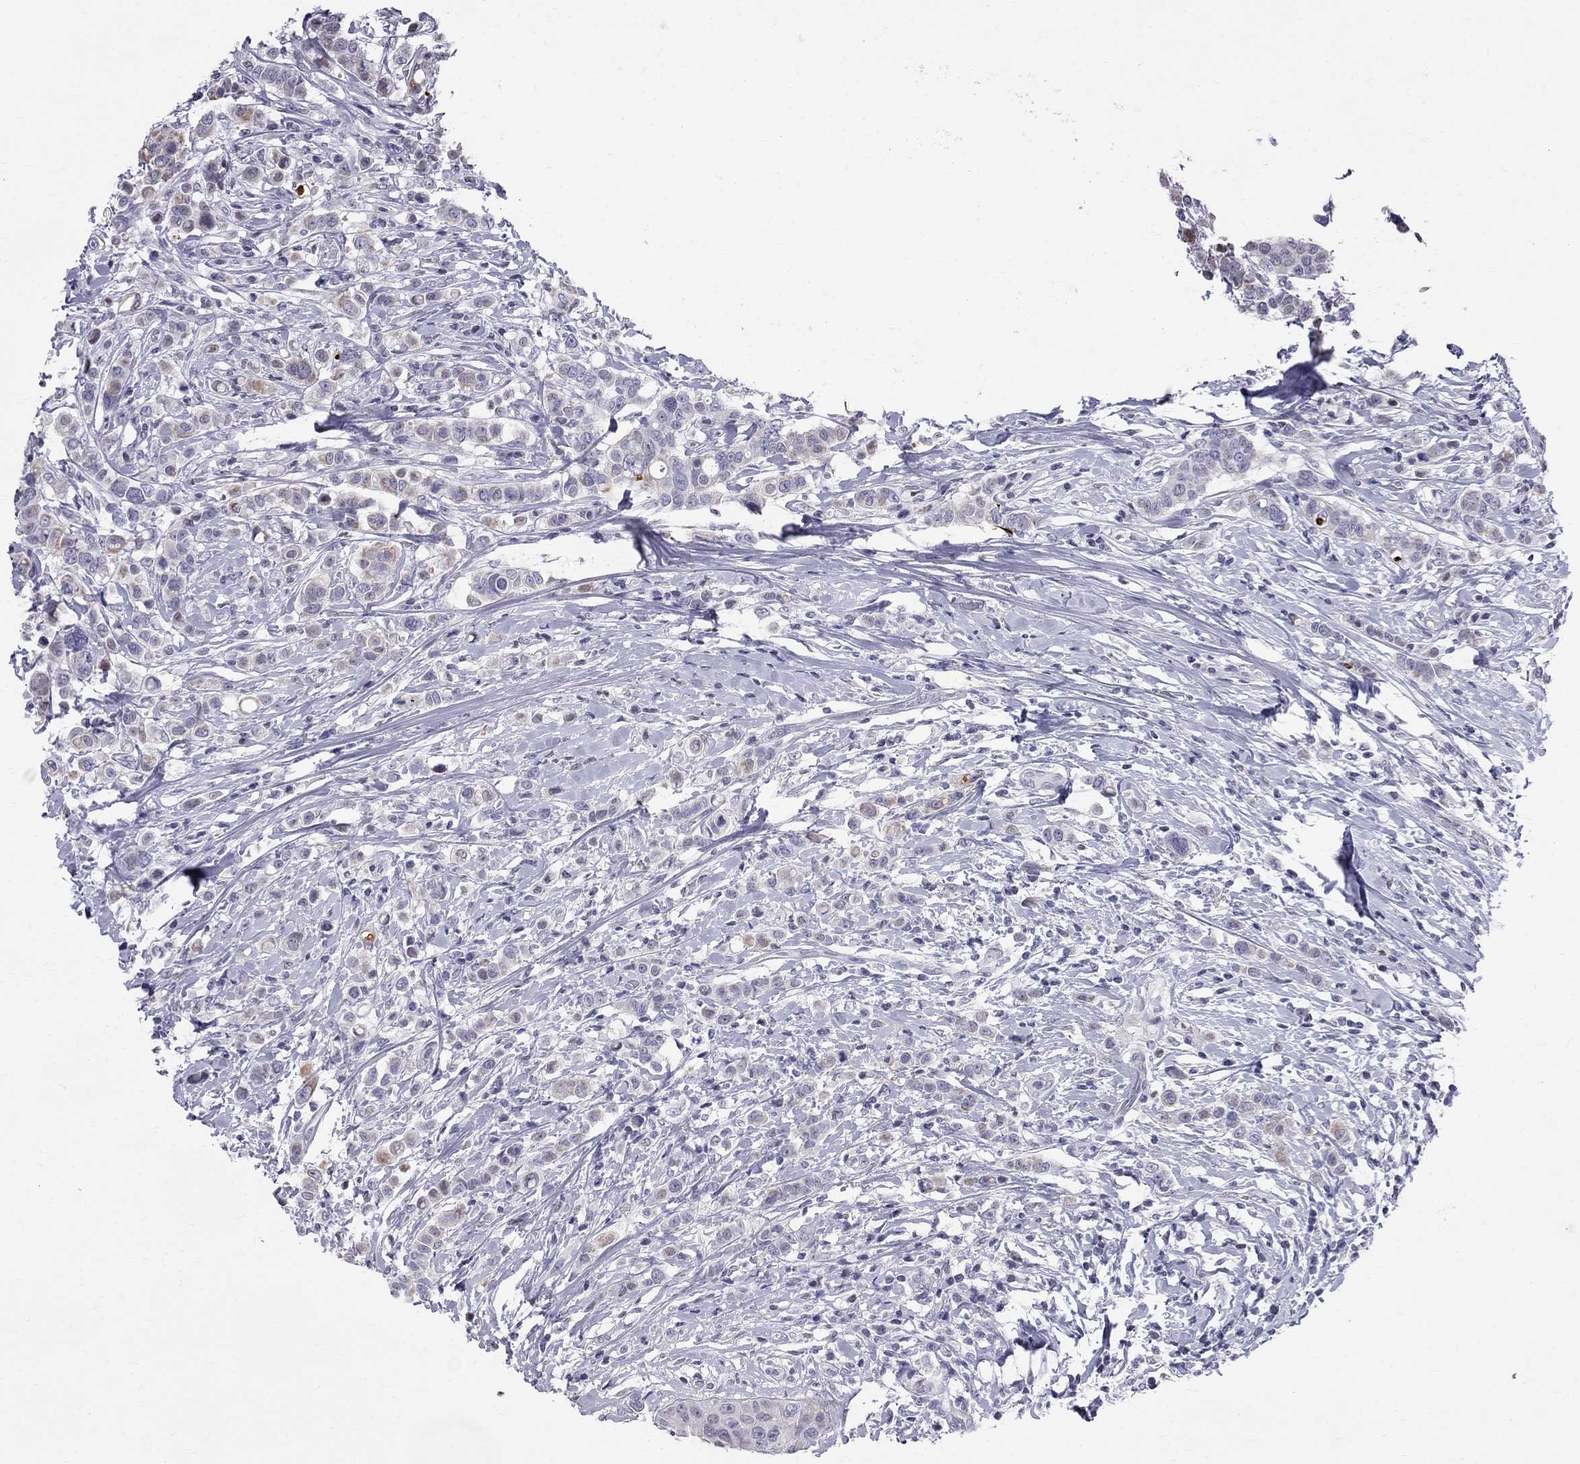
{"staining": {"intensity": "weak", "quantity": ">75%", "location": "cytoplasmic/membranous"}, "tissue": "breast cancer", "cell_type": "Tumor cells", "image_type": "cancer", "snomed": [{"axis": "morphology", "description": "Duct carcinoma"}, {"axis": "topography", "description": "Breast"}], "caption": "A brown stain labels weak cytoplasmic/membranous positivity of a protein in human breast intraductal carcinoma tumor cells.", "gene": "MUC15", "patient": {"sex": "female", "age": 27}}